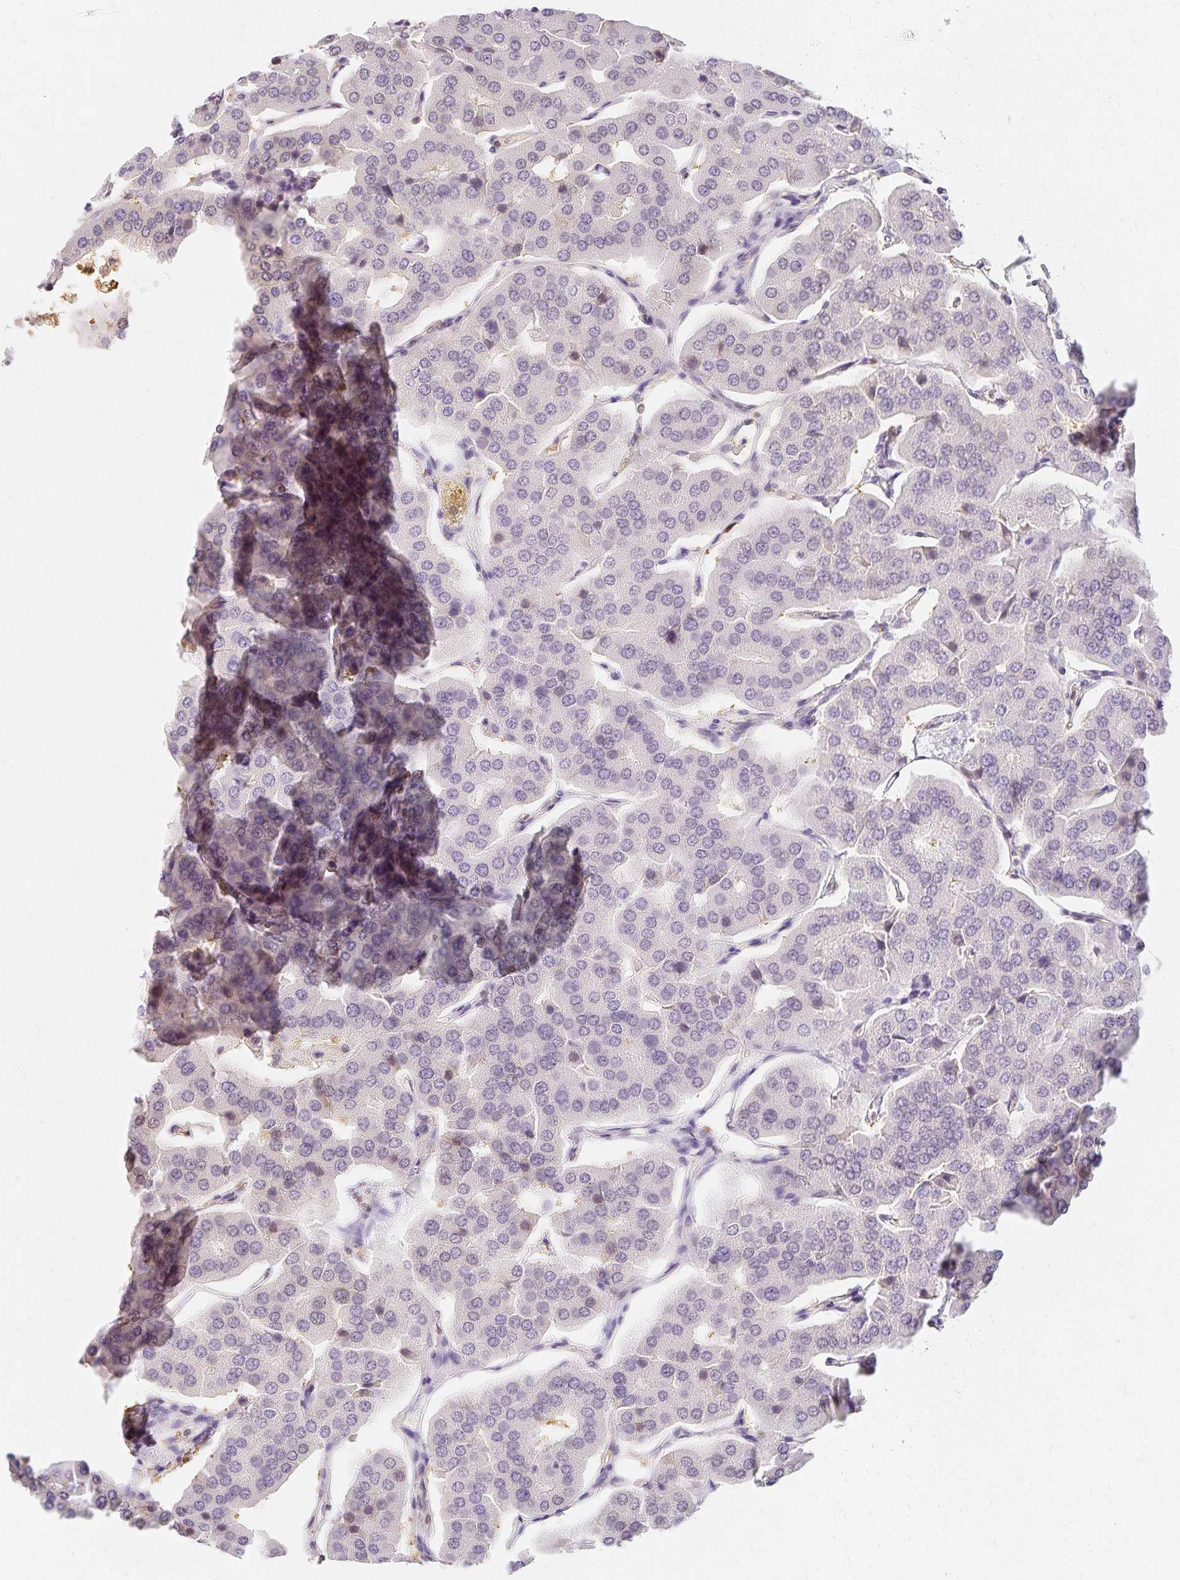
{"staining": {"intensity": "negative", "quantity": "none", "location": "none"}, "tissue": "parathyroid gland", "cell_type": "Glandular cells", "image_type": "normal", "snomed": [{"axis": "morphology", "description": "Normal tissue, NOS"}, {"axis": "morphology", "description": "Adenoma, NOS"}, {"axis": "topography", "description": "Parathyroid gland"}], "caption": "Immunohistochemistry image of benign human parathyroid gland stained for a protein (brown), which shows no expression in glandular cells.", "gene": "AZGP1", "patient": {"sex": "female", "age": 86}}